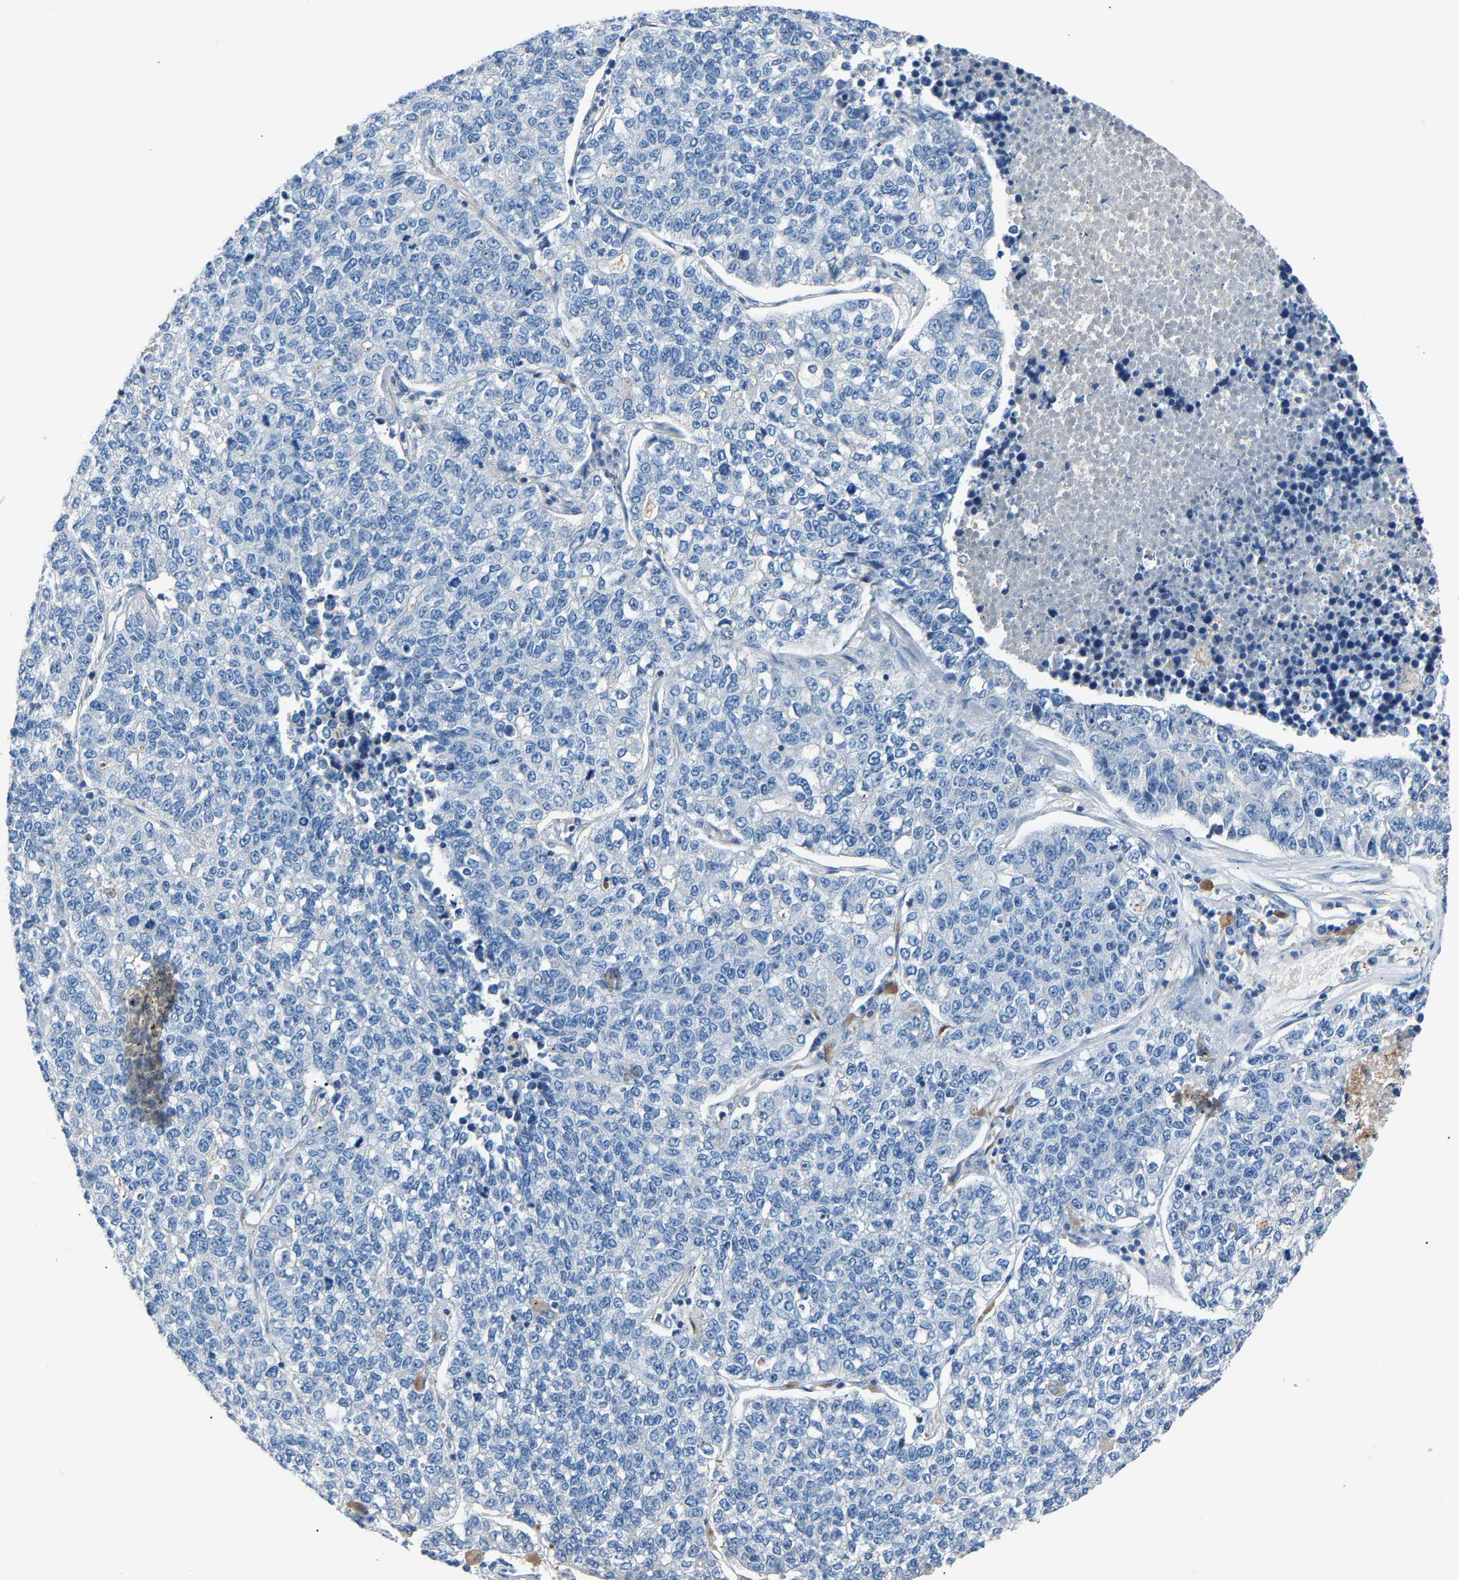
{"staining": {"intensity": "negative", "quantity": "none", "location": "none"}, "tissue": "lung cancer", "cell_type": "Tumor cells", "image_type": "cancer", "snomed": [{"axis": "morphology", "description": "Adenocarcinoma, NOS"}, {"axis": "topography", "description": "Lung"}], "caption": "The photomicrograph shows no significant expression in tumor cells of lung adenocarcinoma. The staining was performed using DAB to visualize the protein expression in brown, while the nuclei were stained in blue with hematoxylin (Magnification: 20x).", "gene": "DNAAF5", "patient": {"sex": "male", "age": 49}}